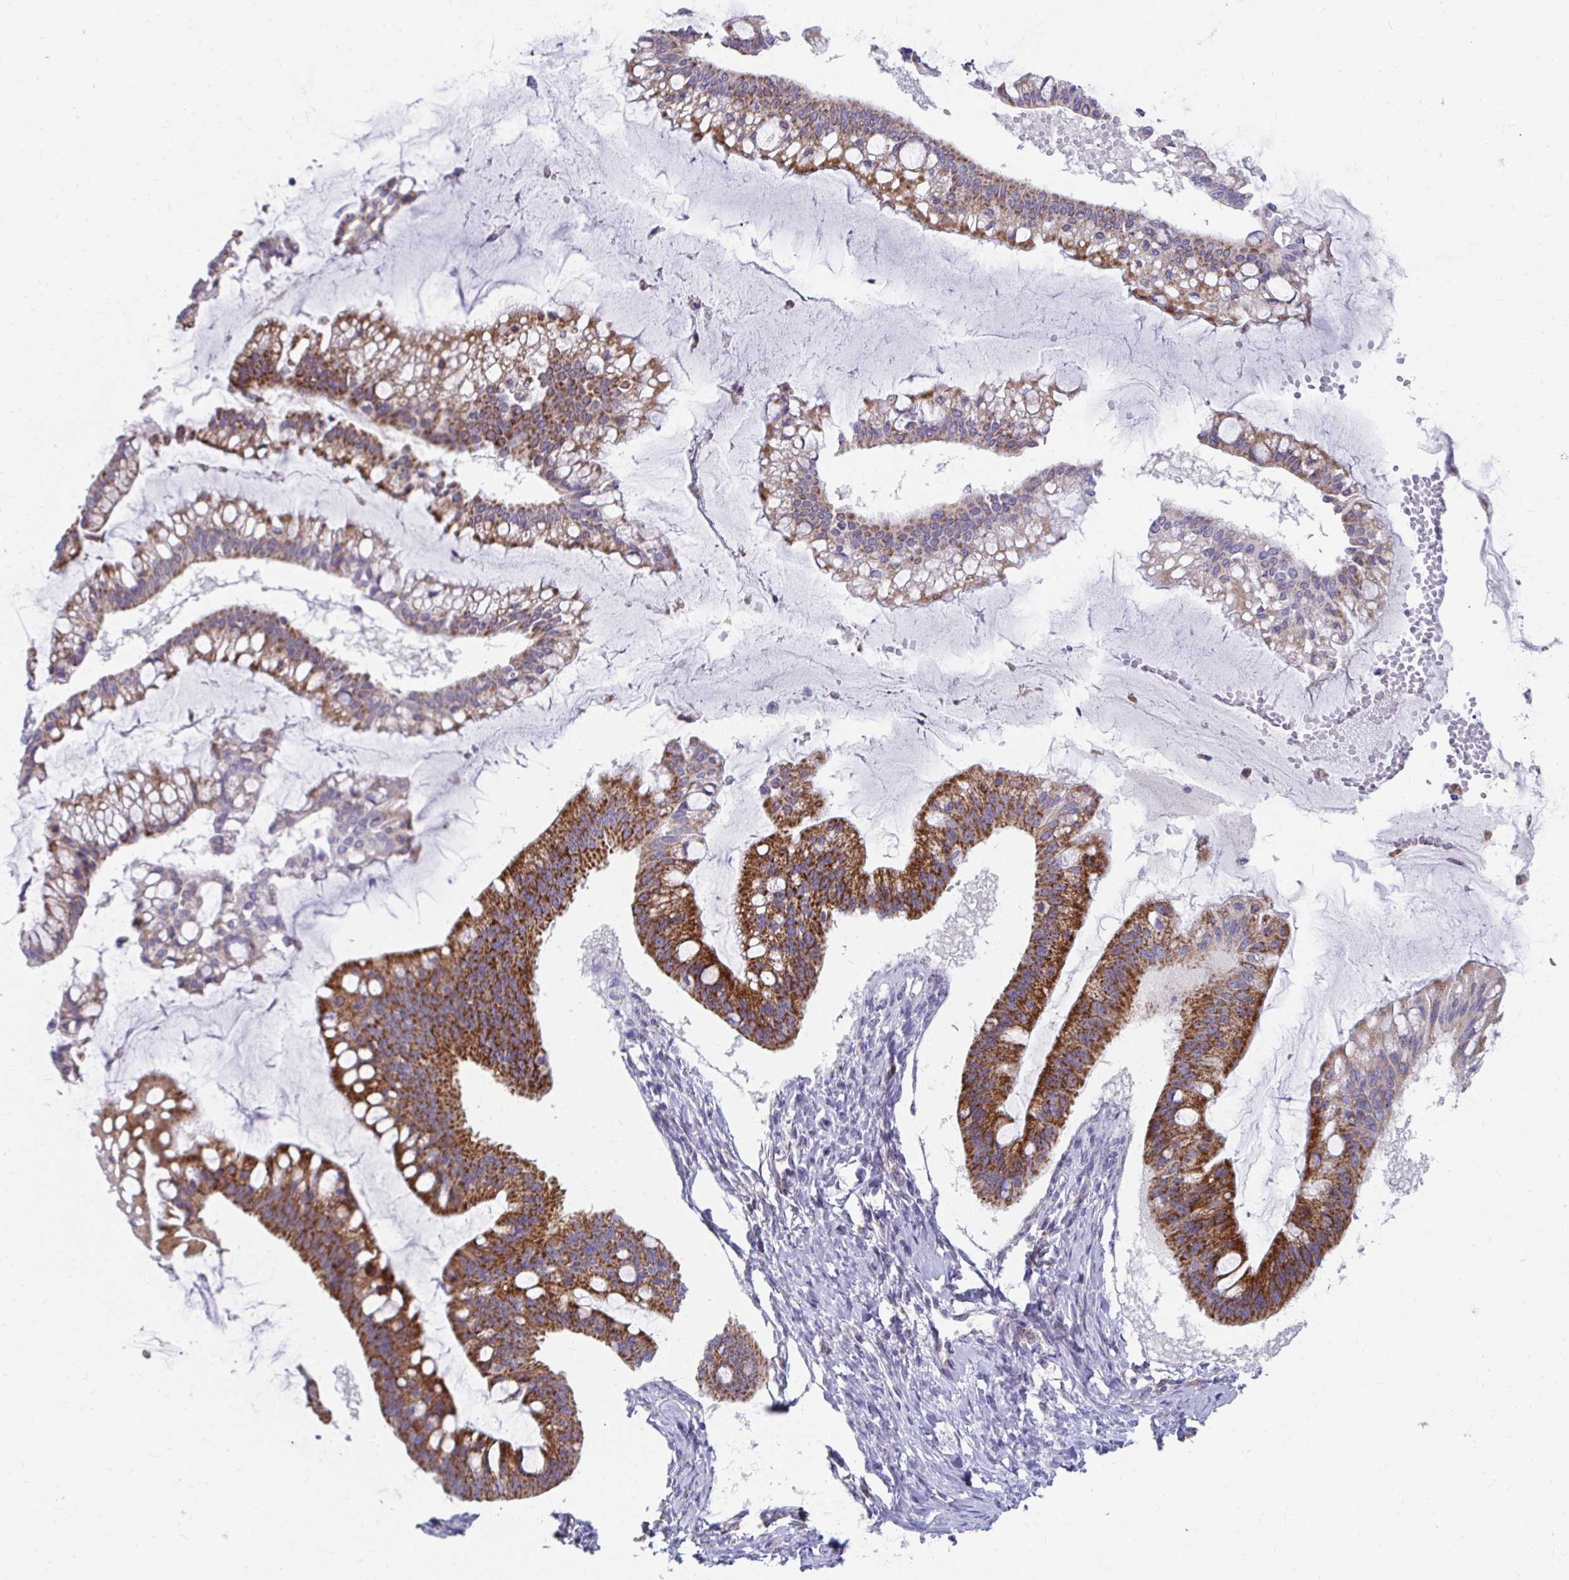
{"staining": {"intensity": "strong", "quantity": "25%-75%", "location": "cytoplasmic/membranous"}, "tissue": "ovarian cancer", "cell_type": "Tumor cells", "image_type": "cancer", "snomed": [{"axis": "morphology", "description": "Cystadenocarcinoma, mucinous, NOS"}, {"axis": "topography", "description": "Ovary"}], "caption": "A brown stain labels strong cytoplasmic/membranous staining of a protein in human mucinous cystadenocarcinoma (ovarian) tumor cells.", "gene": "EXOC5", "patient": {"sex": "female", "age": 73}}